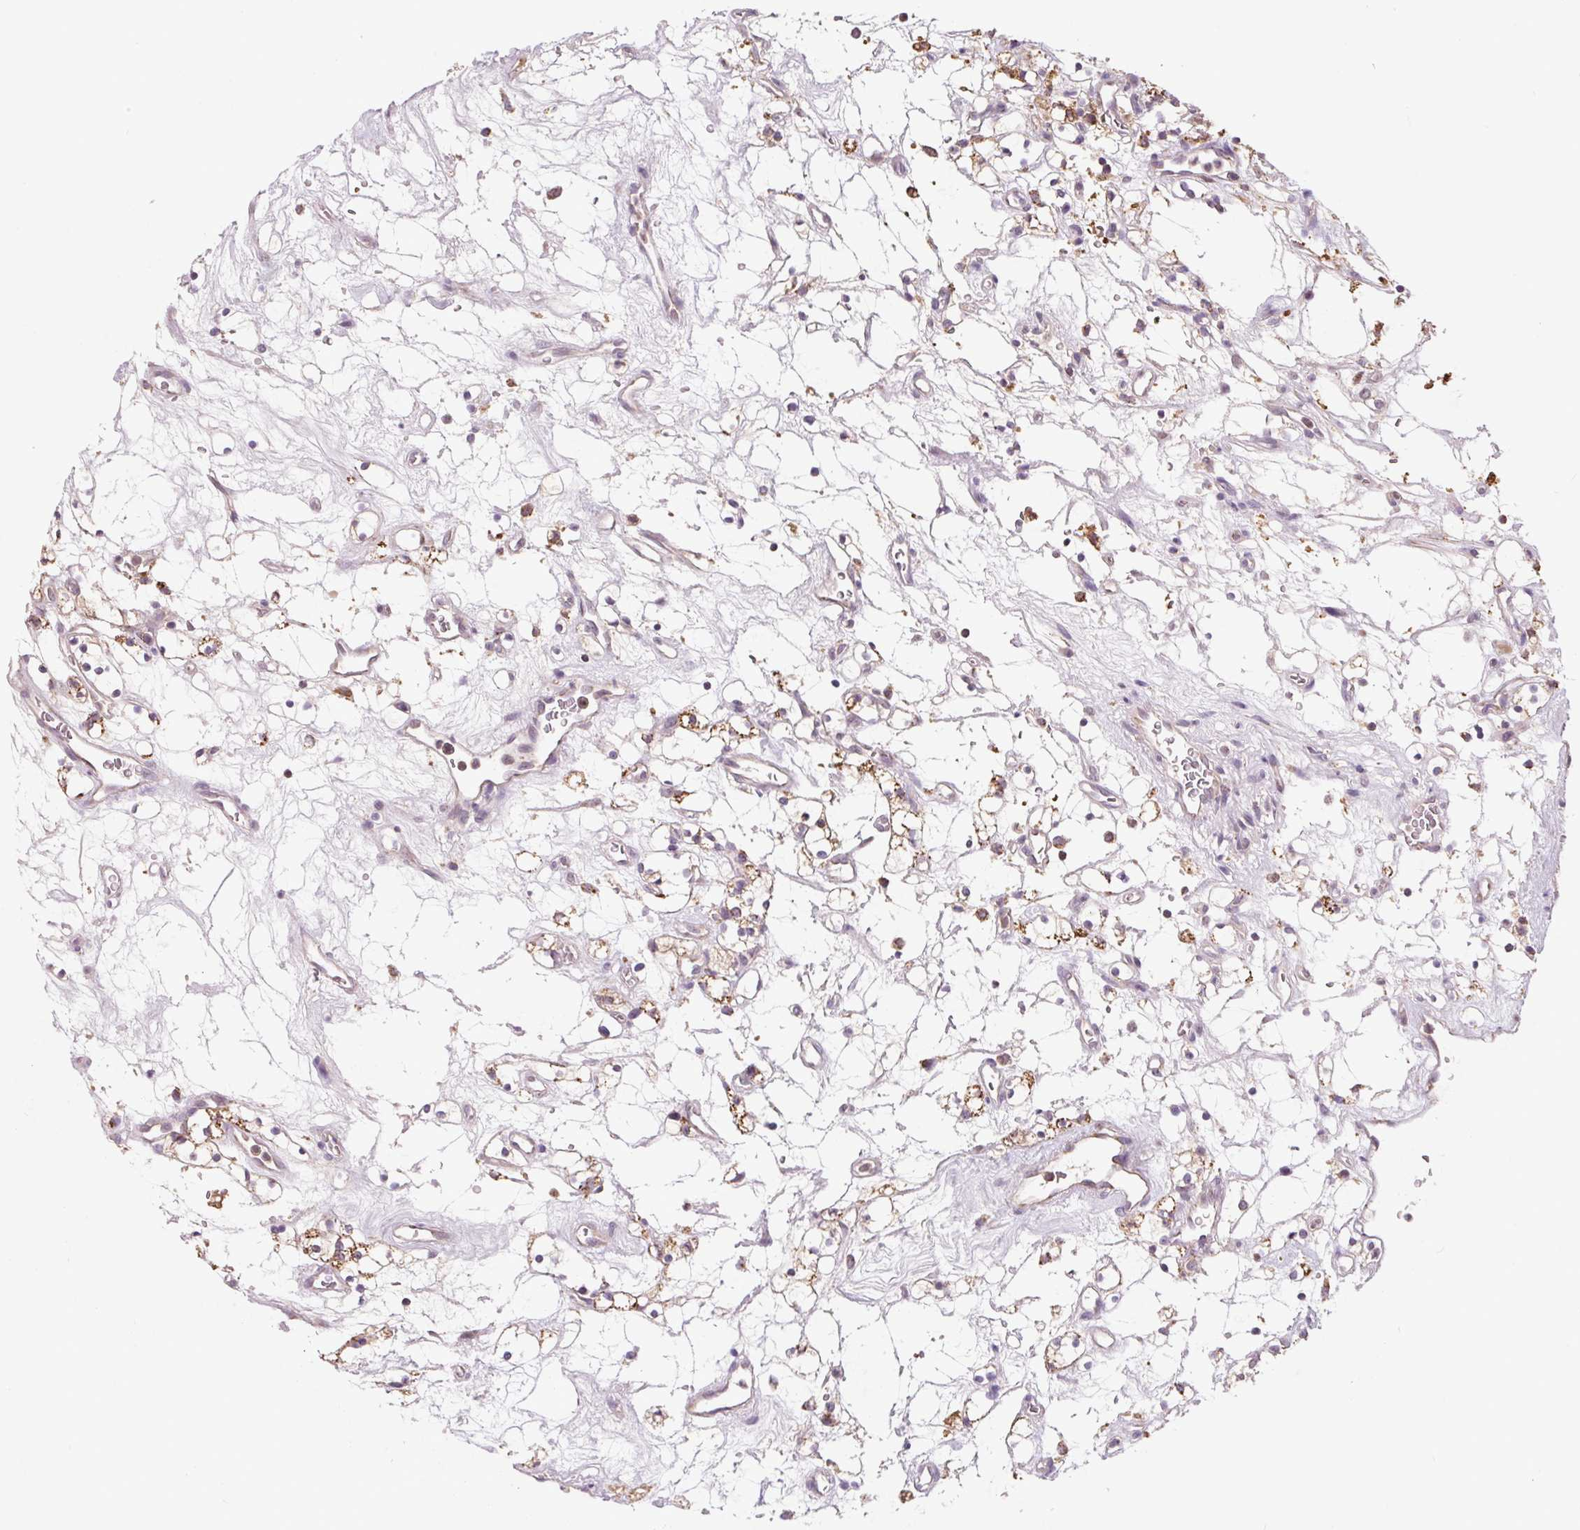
{"staining": {"intensity": "moderate", "quantity": "<25%", "location": "cytoplasmic/membranous"}, "tissue": "renal cancer", "cell_type": "Tumor cells", "image_type": "cancer", "snomed": [{"axis": "morphology", "description": "Adenocarcinoma, NOS"}, {"axis": "topography", "description": "Kidney"}], "caption": "The micrograph exhibits a brown stain indicating the presence of a protein in the cytoplasmic/membranous of tumor cells in renal cancer (adenocarcinoma). (Stains: DAB (3,3'-diaminobenzidine) in brown, nuclei in blue, Microscopy: brightfield microscopy at high magnification).", "gene": "SGF29", "patient": {"sex": "female", "age": 69}}